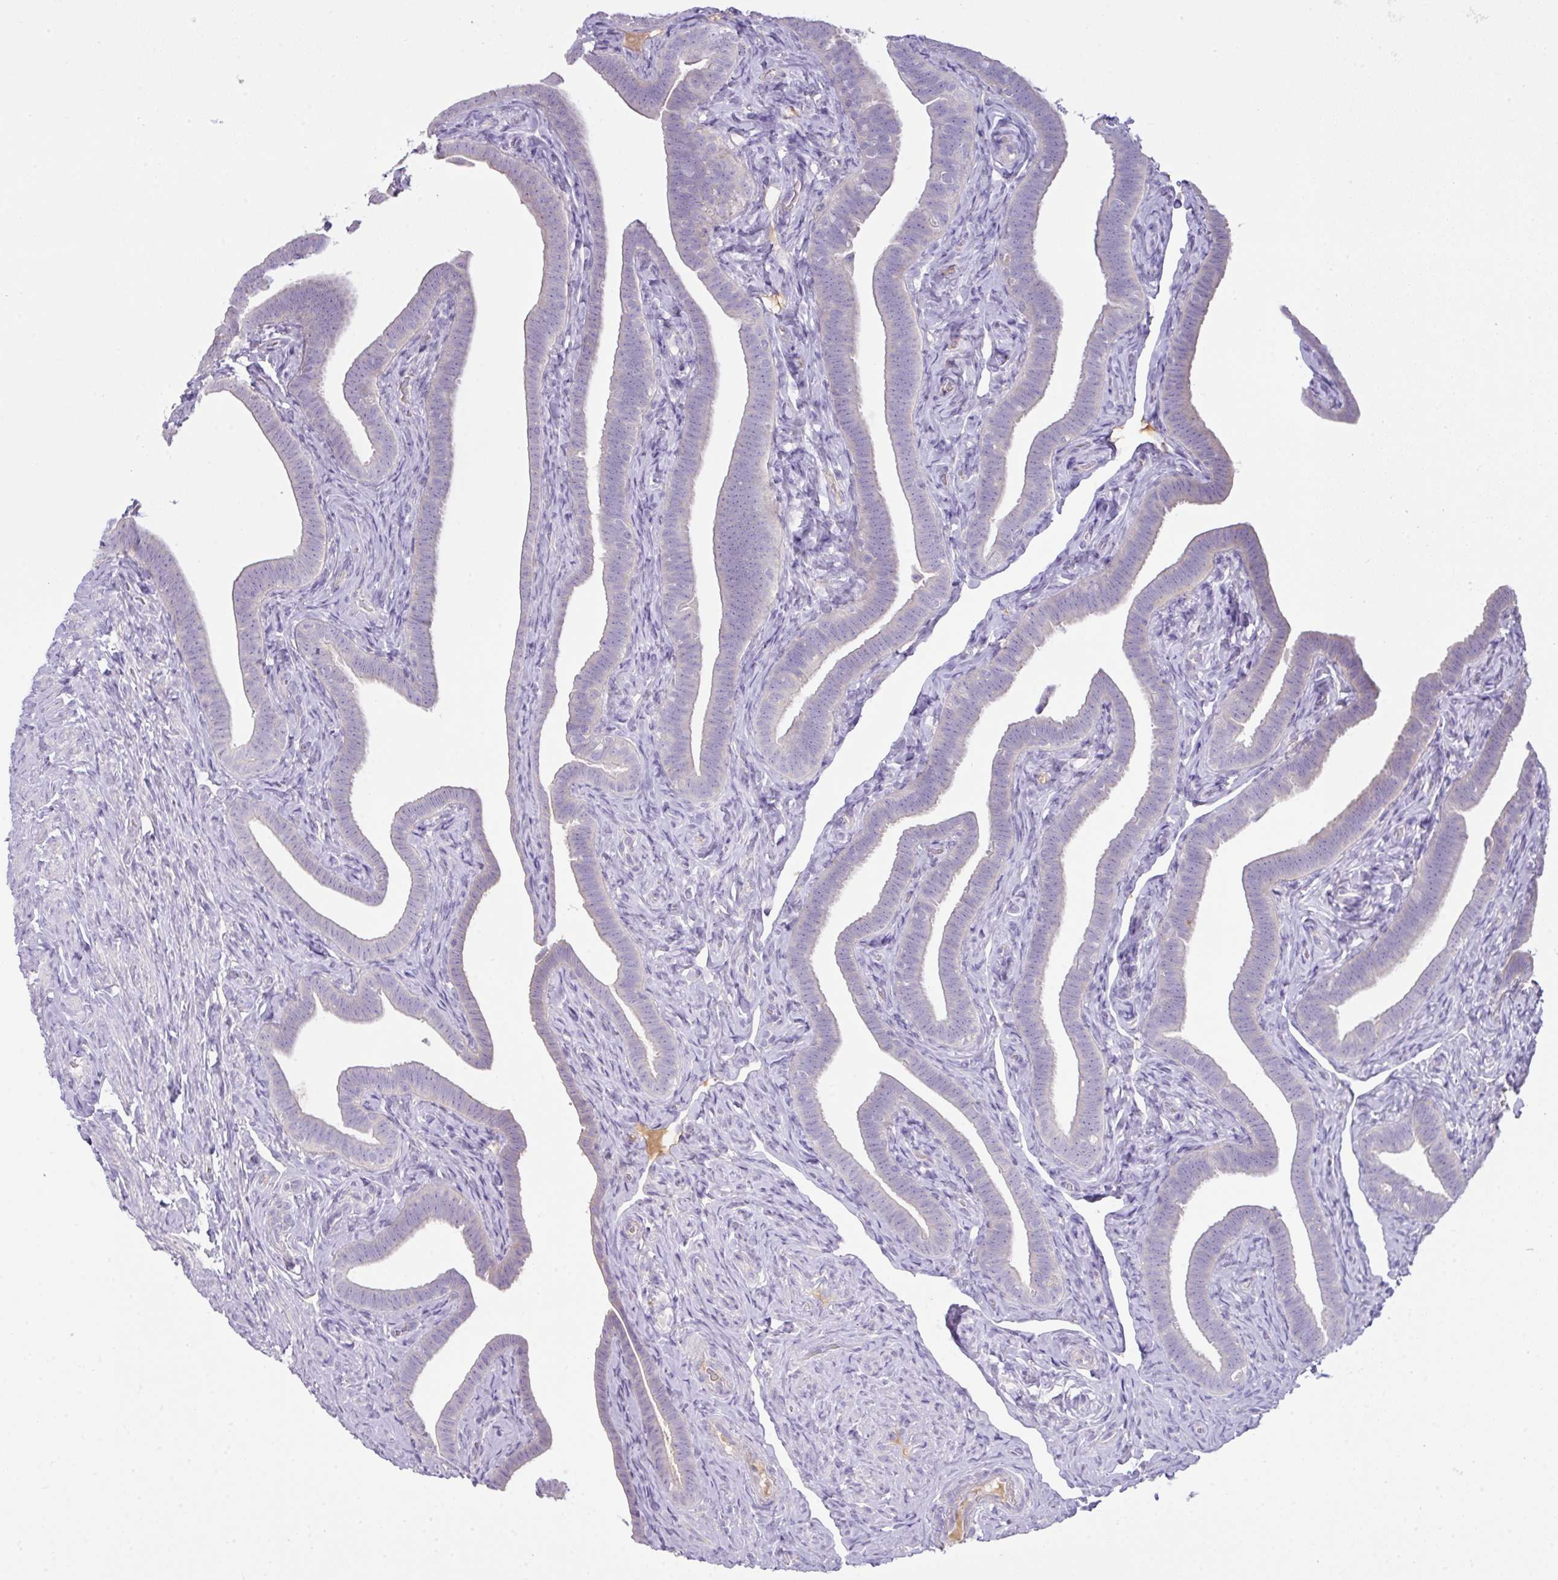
{"staining": {"intensity": "negative", "quantity": "none", "location": "none"}, "tissue": "fallopian tube", "cell_type": "Glandular cells", "image_type": "normal", "snomed": [{"axis": "morphology", "description": "Normal tissue, NOS"}, {"axis": "topography", "description": "Fallopian tube"}], "caption": "Immunohistochemistry (IHC) micrograph of unremarkable fallopian tube: human fallopian tube stained with DAB demonstrates no significant protein staining in glandular cells.", "gene": "OR6C6", "patient": {"sex": "female", "age": 69}}